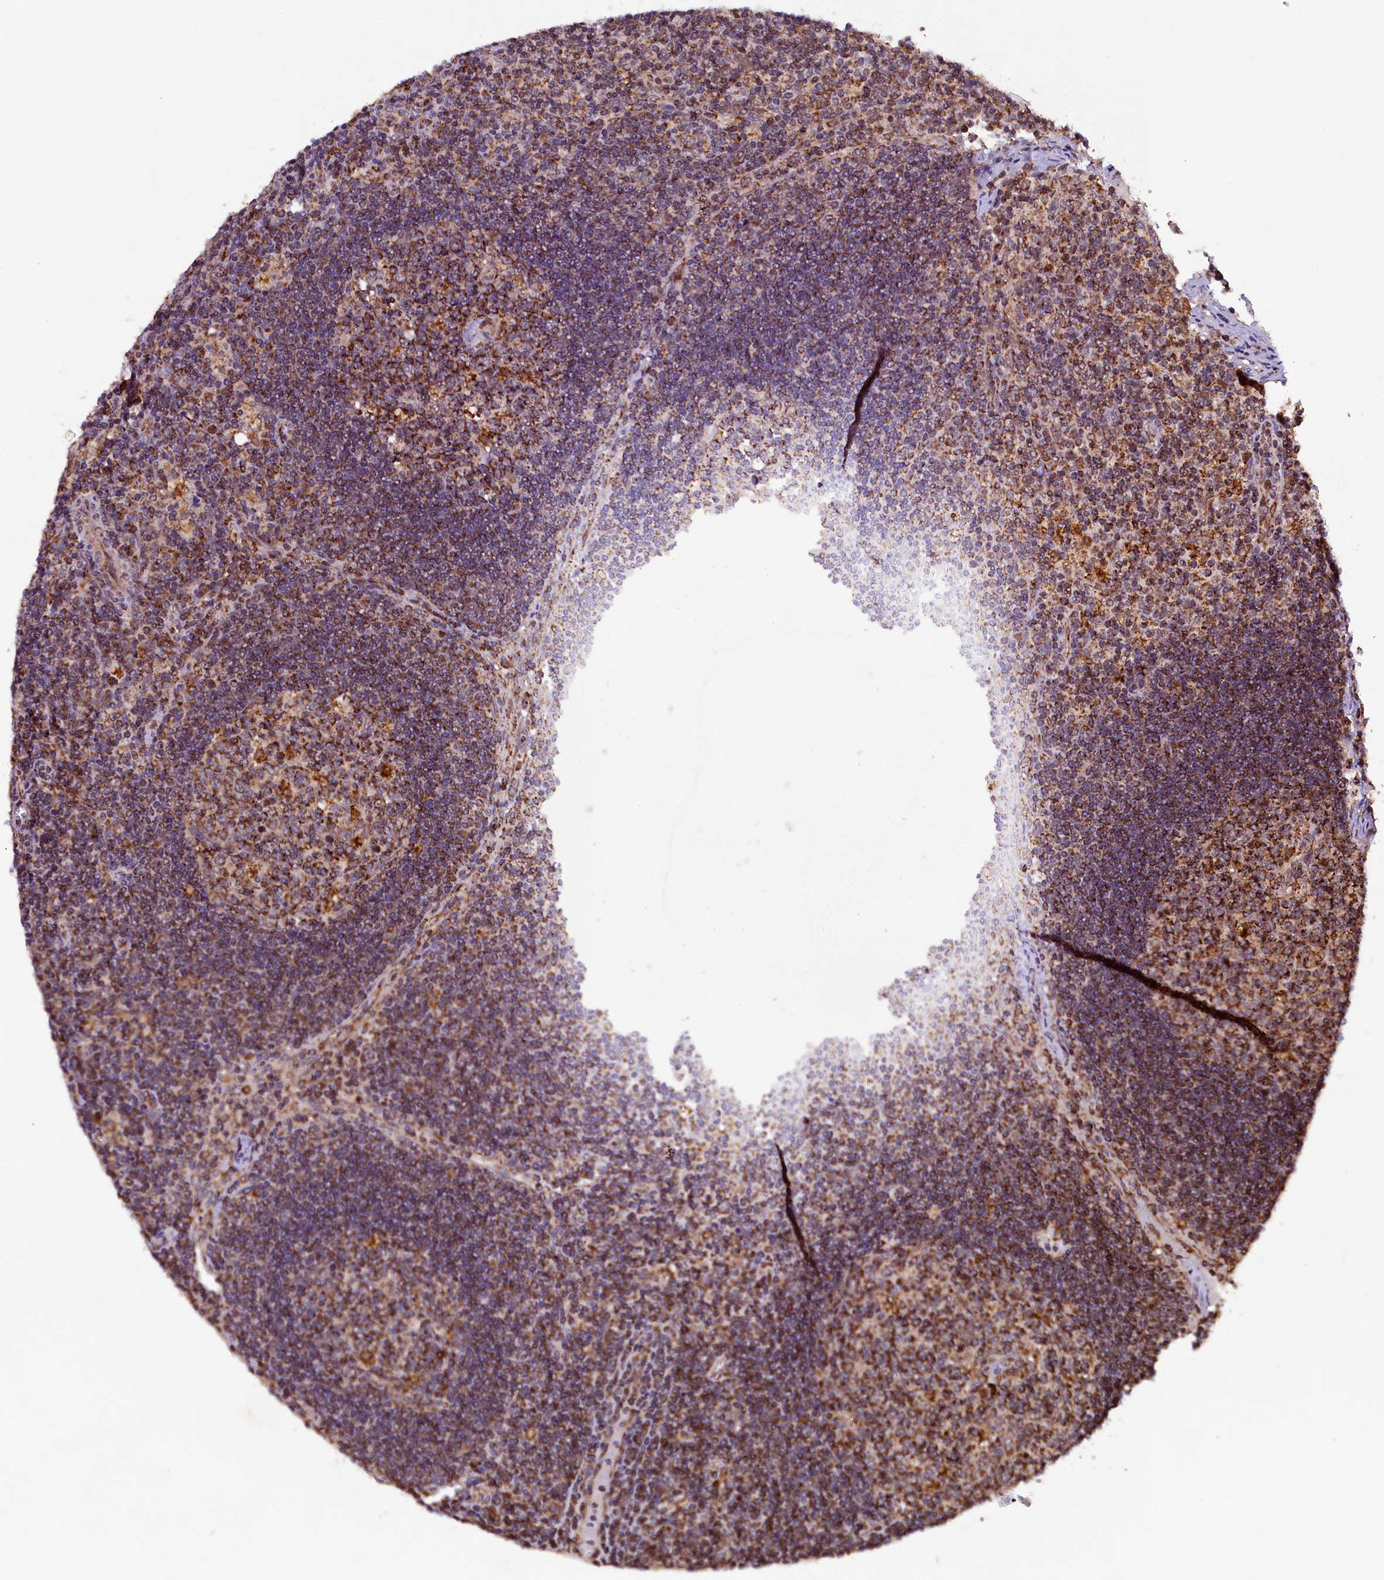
{"staining": {"intensity": "strong", "quantity": ">75%", "location": "cytoplasmic/membranous"}, "tissue": "lymph node", "cell_type": "Germinal center cells", "image_type": "normal", "snomed": [{"axis": "morphology", "description": "Normal tissue, NOS"}, {"axis": "topography", "description": "Lymph node"}], "caption": "Immunohistochemical staining of unremarkable human lymph node shows high levels of strong cytoplasmic/membranous positivity in about >75% of germinal center cells.", "gene": "KLC2", "patient": {"sex": "male", "age": 58}}